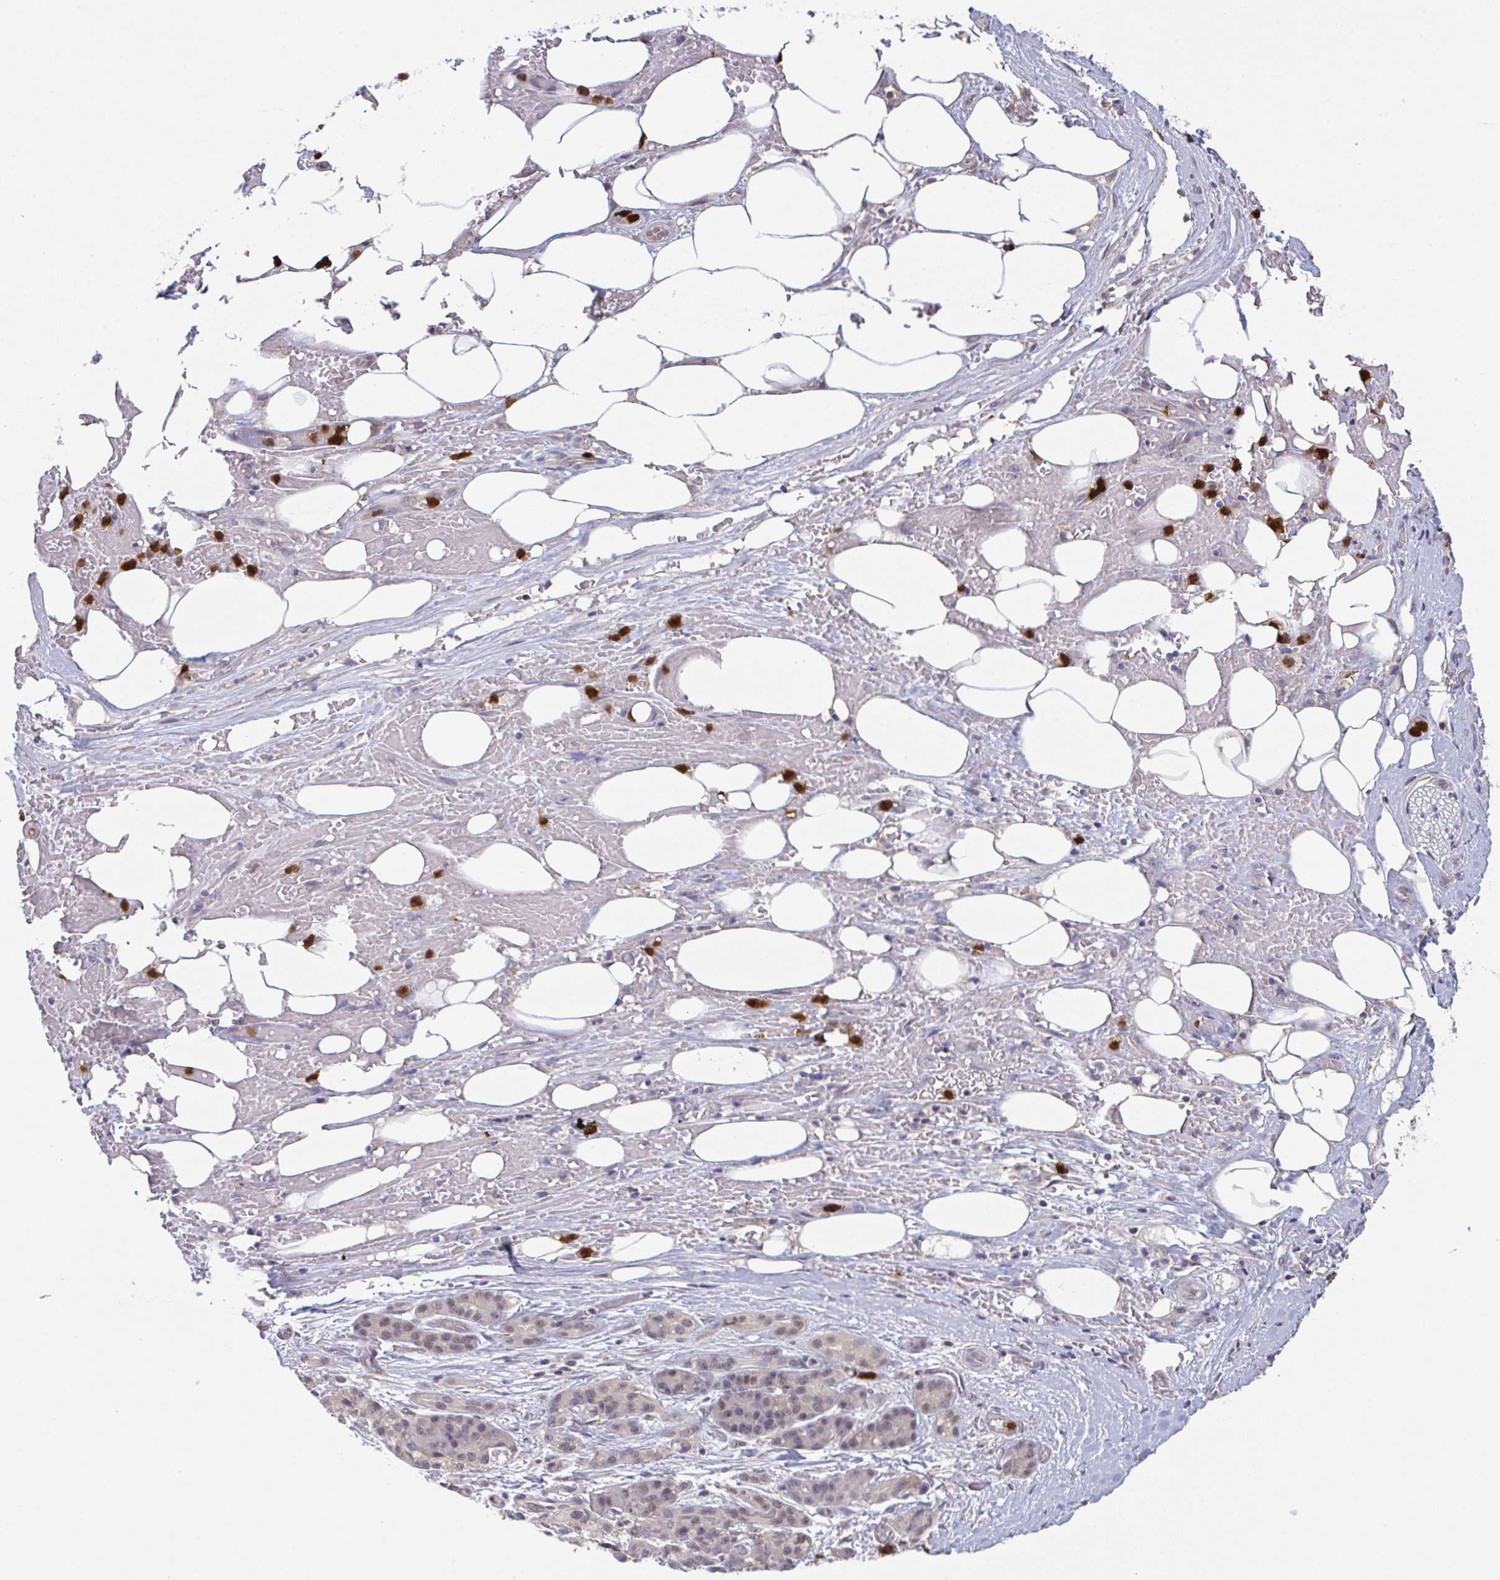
{"staining": {"intensity": "weak", "quantity": ">75%", "location": "nuclear"}, "tissue": "pancreatic cancer", "cell_type": "Tumor cells", "image_type": "cancer", "snomed": [{"axis": "morphology", "description": "Adenocarcinoma, NOS"}, {"axis": "topography", "description": "Pancreas"}], "caption": "Immunohistochemistry image of pancreatic adenocarcinoma stained for a protein (brown), which displays low levels of weak nuclear expression in about >75% of tumor cells.", "gene": "OR6K3", "patient": {"sex": "male", "age": 57}}